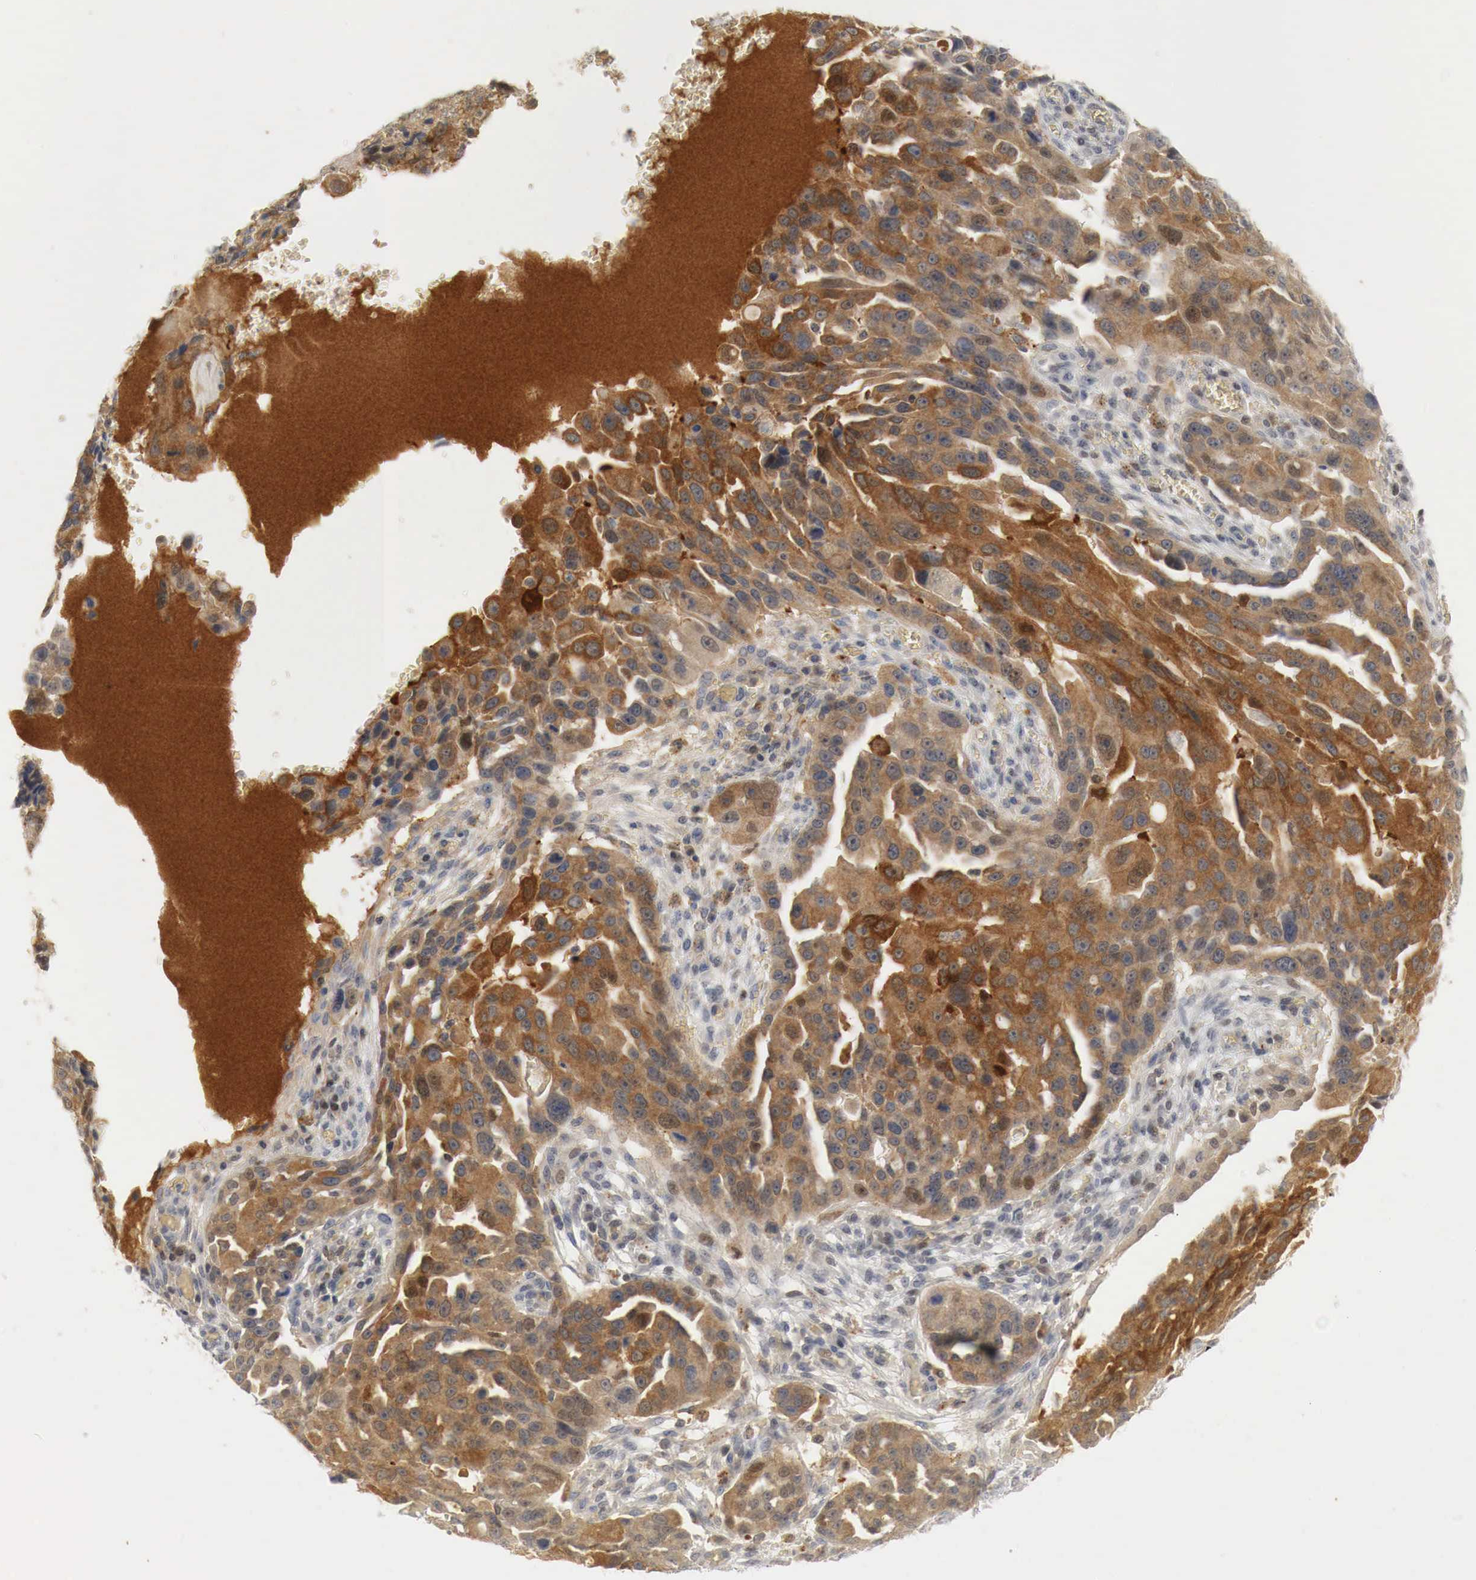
{"staining": {"intensity": "strong", "quantity": ">75%", "location": "cytoplasmic/membranous,nuclear"}, "tissue": "ovarian cancer", "cell_type": "Tumor cells", "image_type": "cancer", "snomed": [{"axis": "morphology", "description": "Carcinoma, endometroid"}, {"axis": "topography", "description": "Ovary"}], "caption": "Approximately >75% of tumor cells in ovarian cancer demonstrate strong cytoplasmic/membranous and nuclear protein expression as visualized by brown immunohistochemical staining.", "gene": "MYC", "patient": {"sex": "female", "age": 75}}